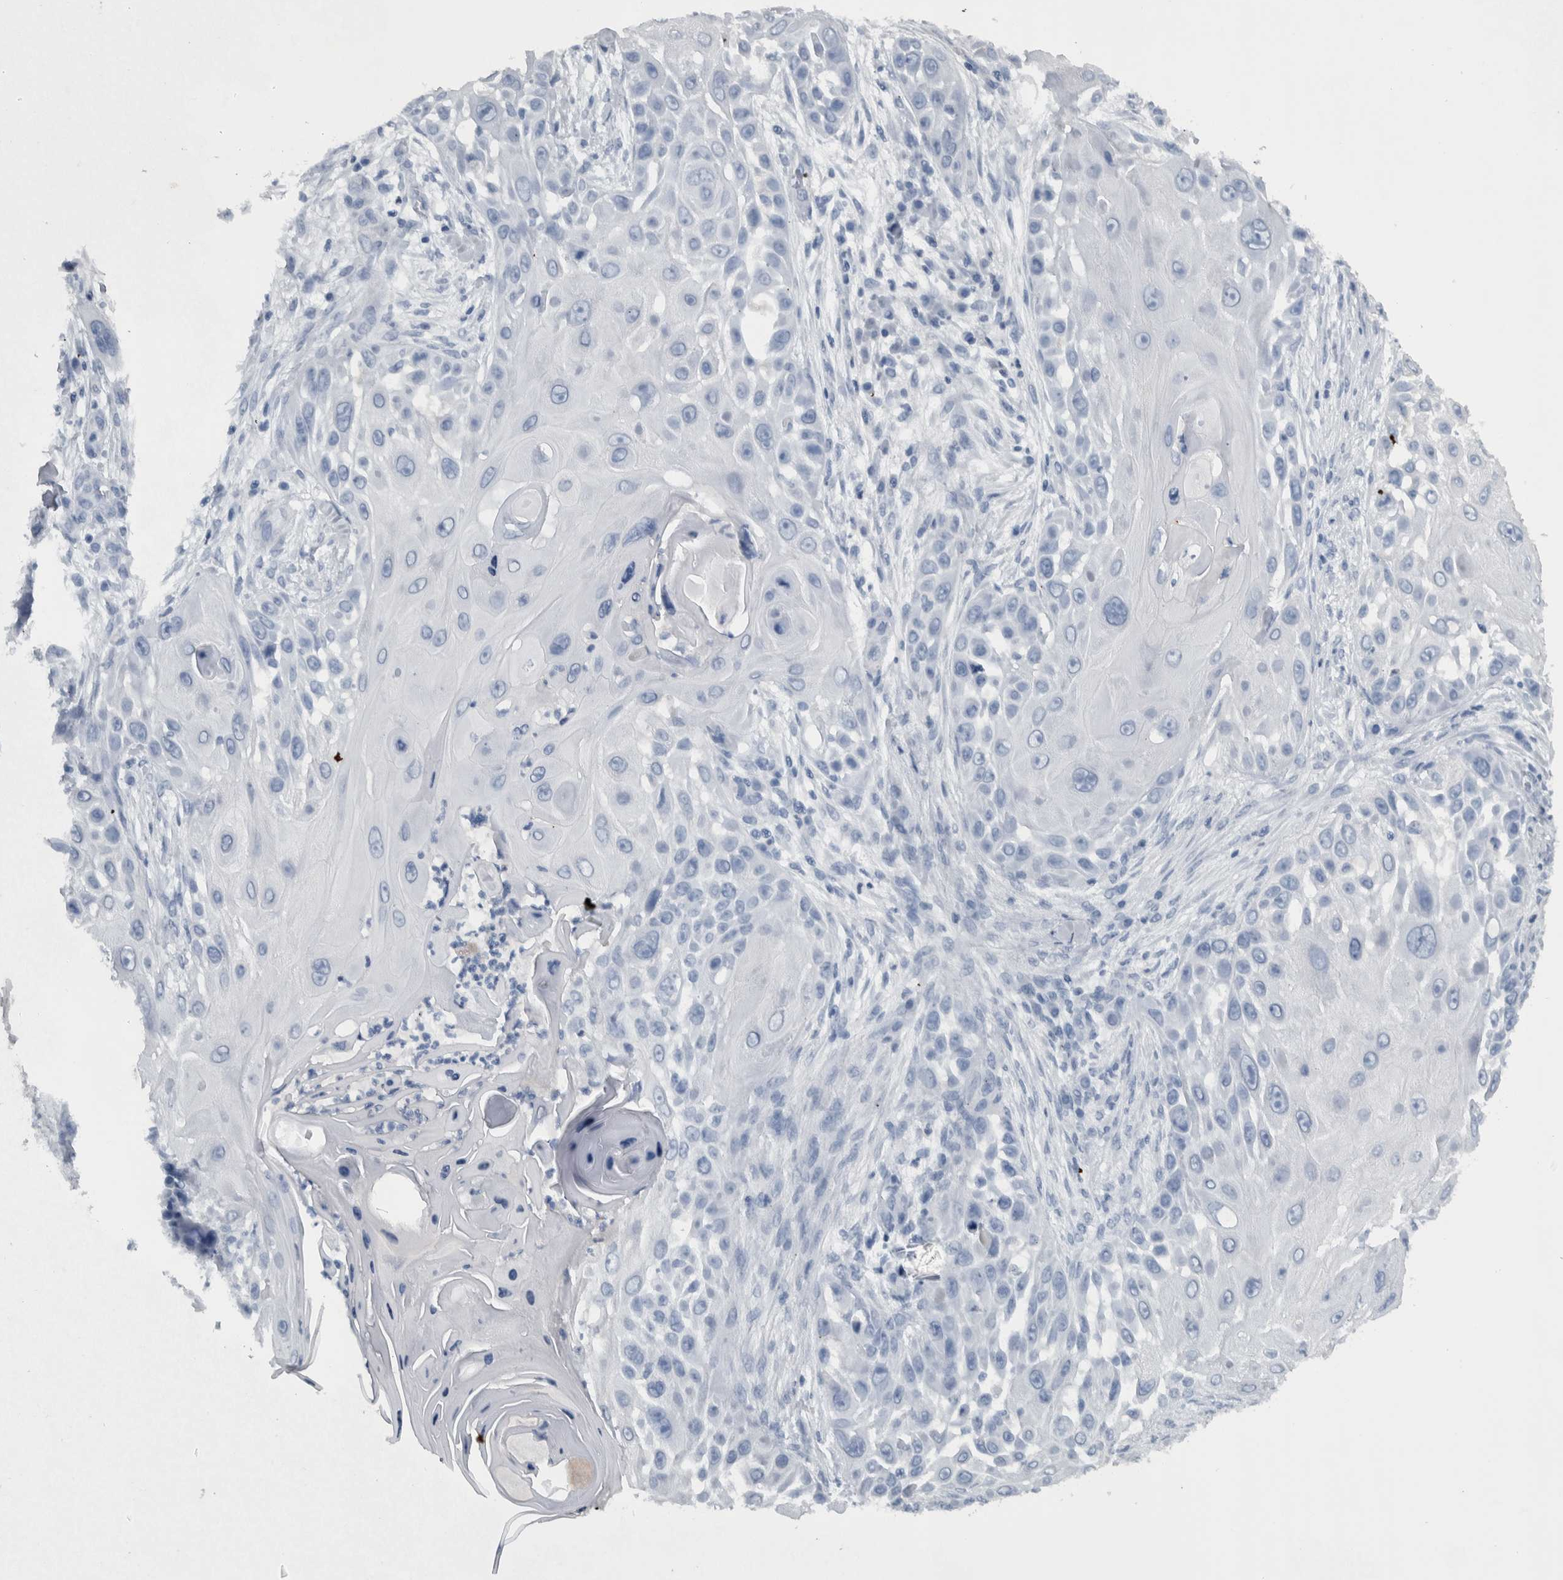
{"staining": {"intensity": "negative", "quantity": "none", "location": "none"}, "tissue": "skin cancer", "cell_type": "Tumor cells", "image_type": "cancer", "snomed": [{"axis": "morphology", "description": "Squamous cell carcinoma, NOS"}, {"axis": "topography", "description": "Skin"}], "caption": "Protein analysis of skin cancer (squamous cell carcinoma) displays no significant positivity in tumor cells. Nuclei are stained in blue.", "gene": "NT5C2", "patient": {"sex": "female", "age": 44}}